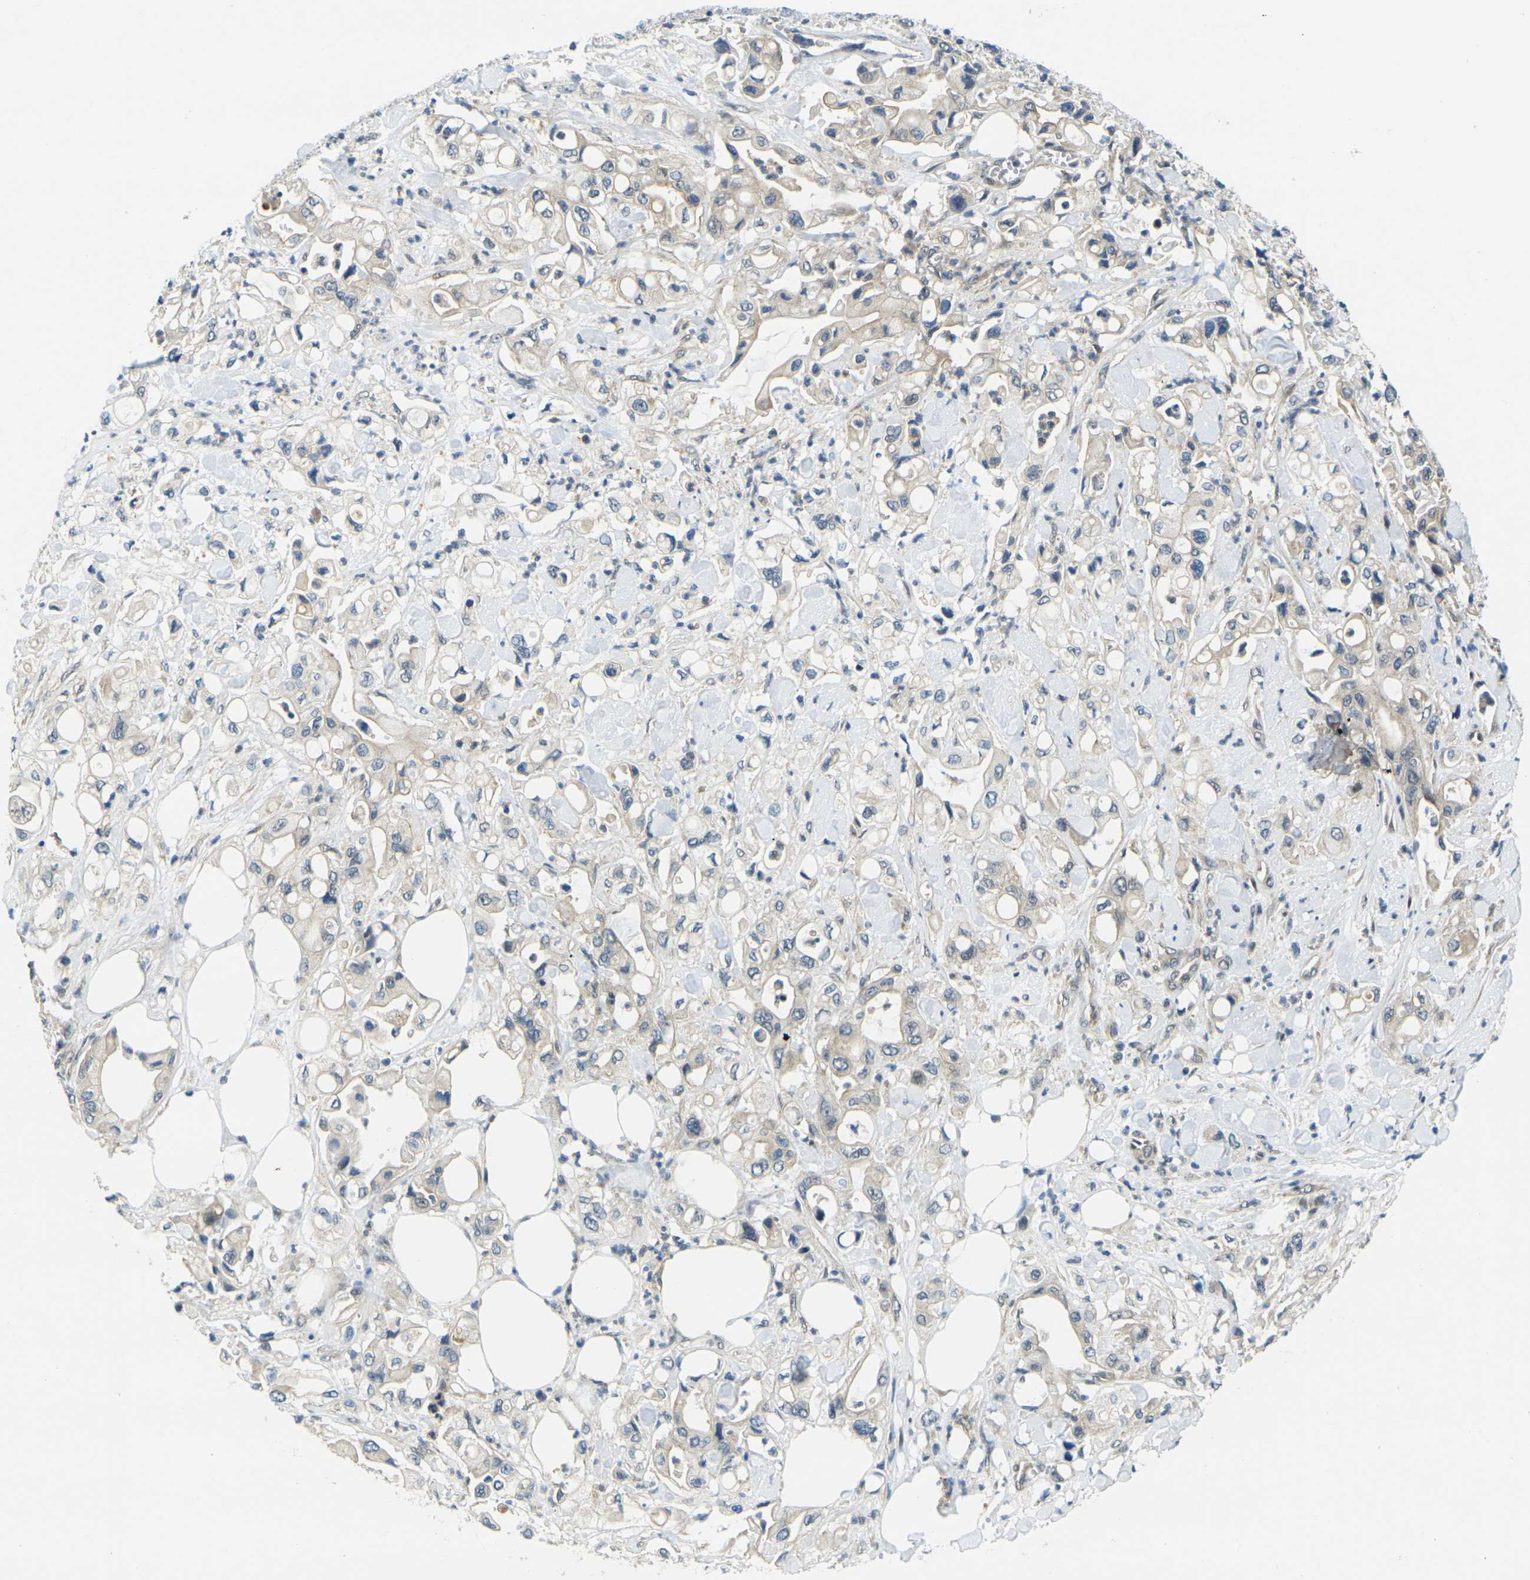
{"staining": {"intensity": "weak", "quantity": "25%-75%", "location": "cytoplasmic/membranous"}, "tissue": "pancreatic cancer", "cell_type": "Tumor cells", "image_type": "cancer", "snomed": [{"axis": "morphology", "description": "Adenocarcinoma, NOS"}, {"axis": "topography", "description": "Pancreas"}], "caption": "This is a histology image of immunohistochemistry (IHC) staining of pancreatic cancer (adenocarcinoma), which shows weak expression in the cytoplasmic/membranous of tumor cells.", "gene": "KCTD10", "patient": {"sex": "male", "age": 70}}